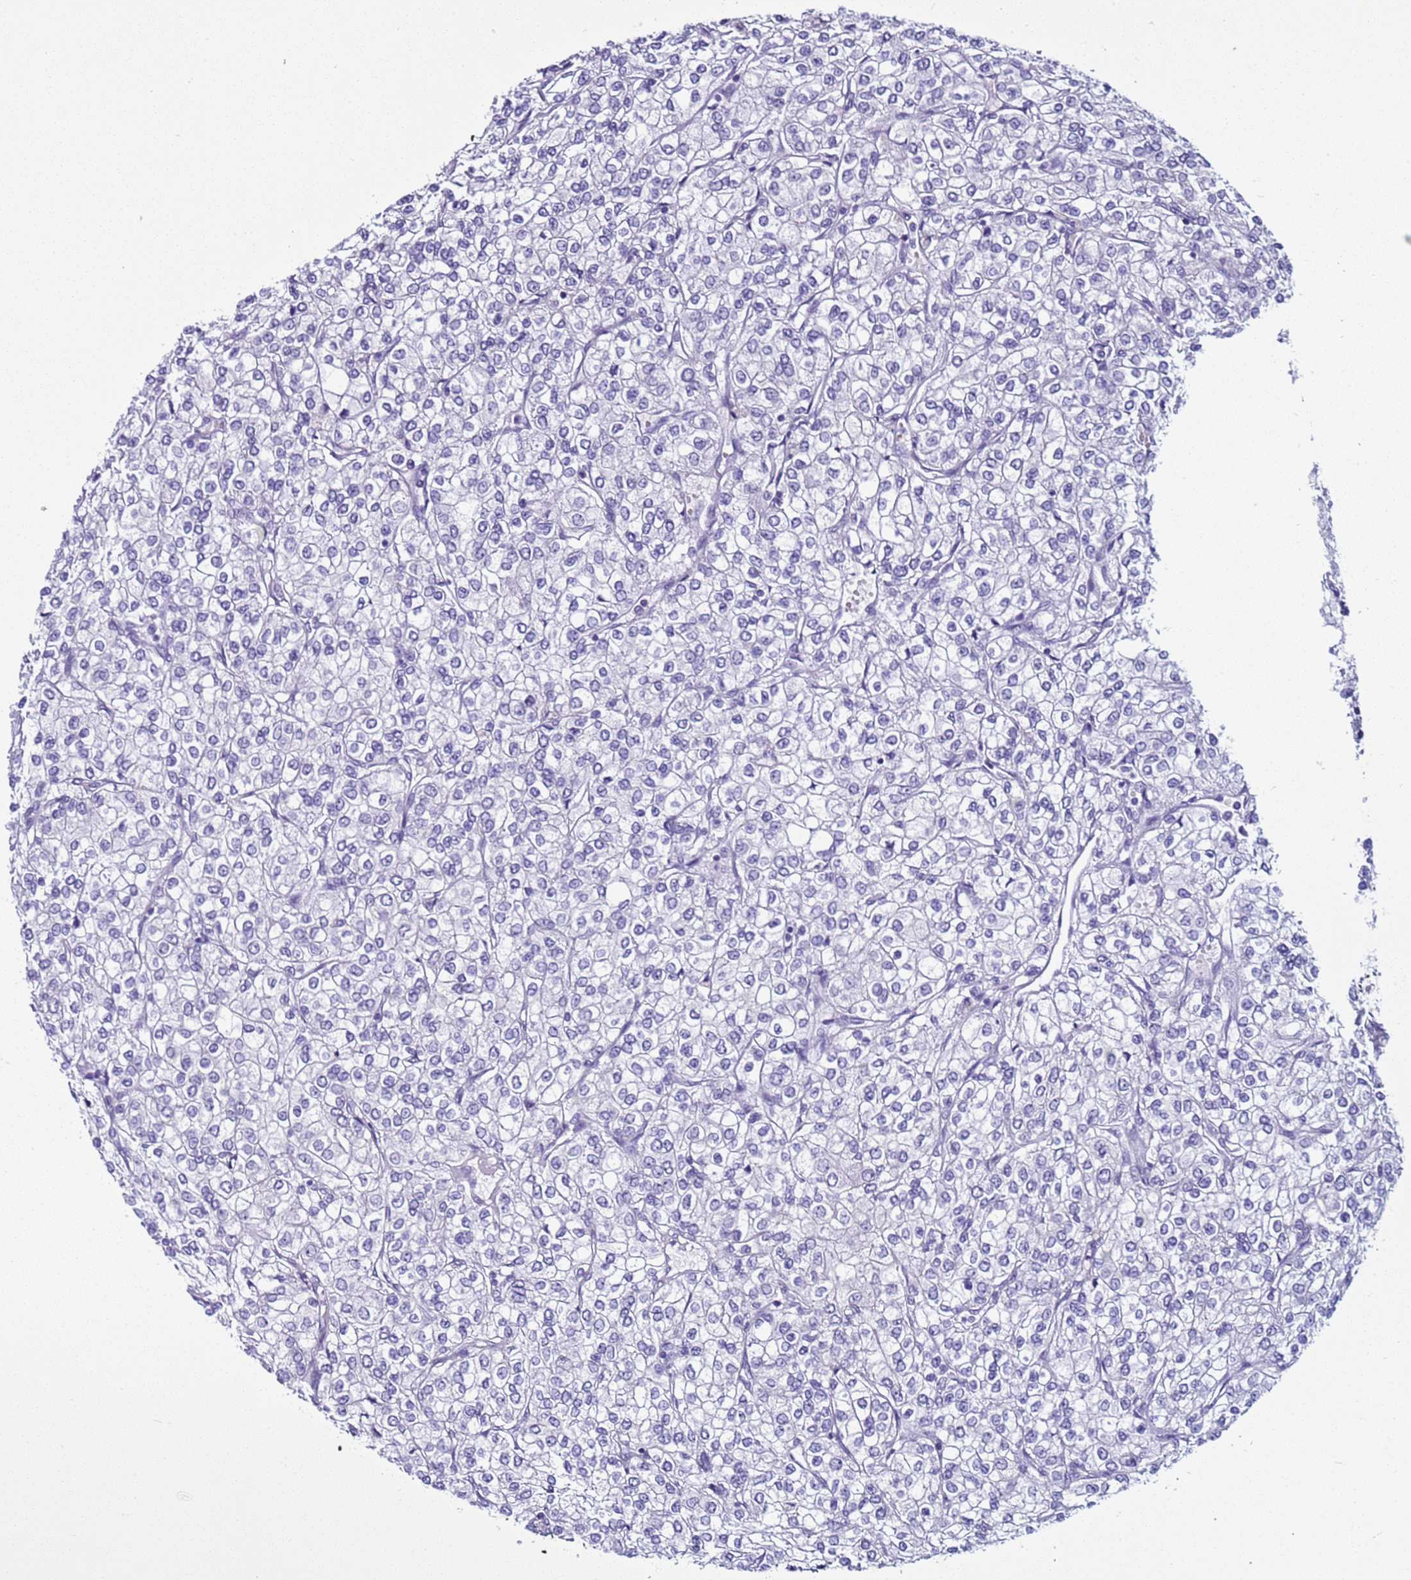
{"staining": {"intensity": "negative", "quantity": "none", "location": "none"}, "tissue": "renal cancer", "cell_type": "Tumor cells", "image_type": "cancer", "snomed": [{"axis": "morphology", "description": "Adenocarcinoma, NOS"}, {"axis": "topography", "description": "Kidney"}], "caption": "This is a histopathology image of immunohistochemistry (IHC) staining of adenocarcinoma (renal), which shows no positivity in tumor cells.", "gene": "LRRC10B", "patient": {"sex": "male", "age": 80}}